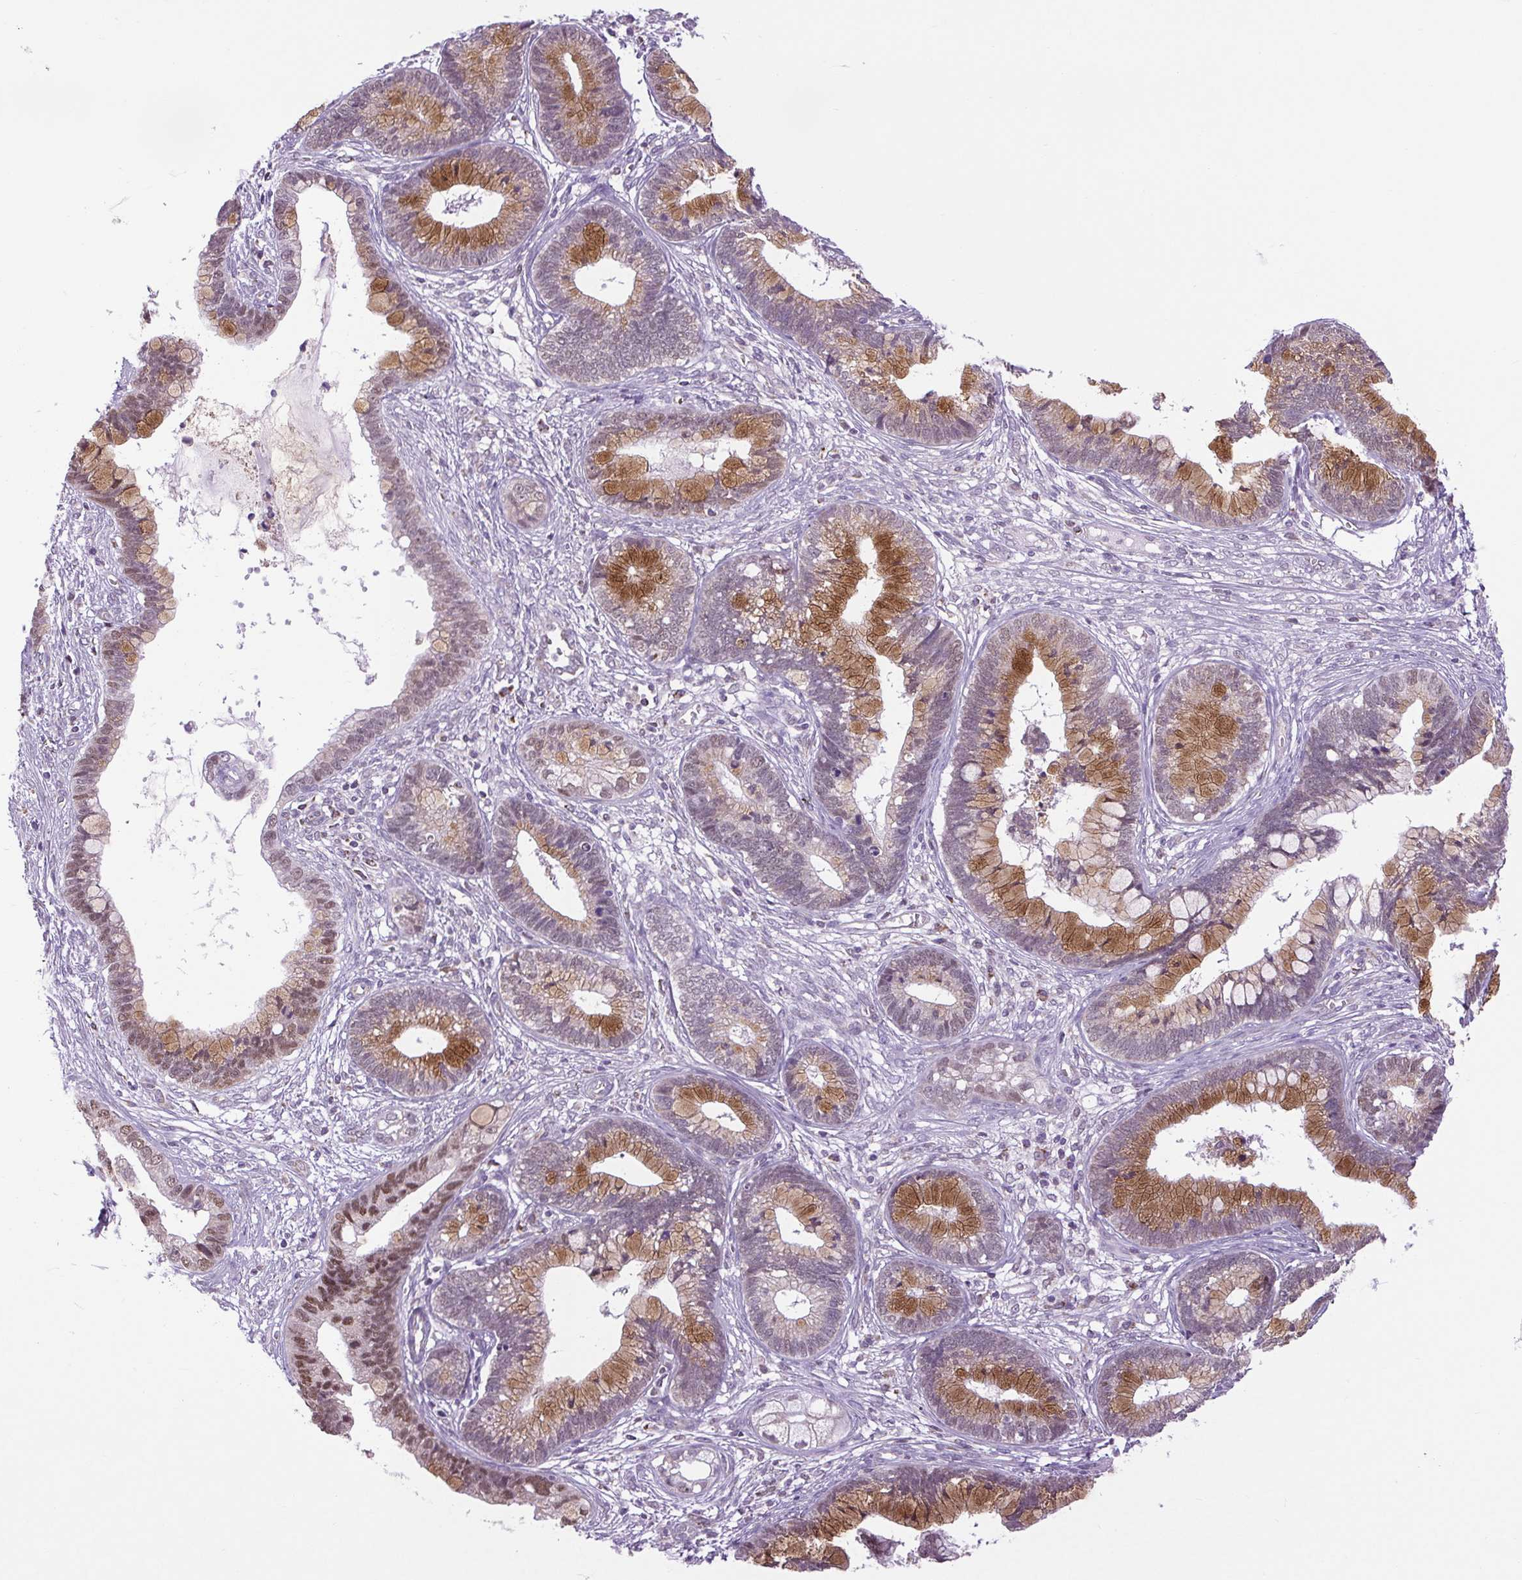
{"staining": {"intensity": "moderate", "quantity": ">75%", "location": "cytoplasmic/membranous,nuclear"}, "tissue": "cervical cancer", "cell_type": "Tumor cells", "image_type": "cancer", "snomed": [{"axis": "morphology", "description": "Adenocarcinoma, NOS"}, {"axis": "topography", "description": "Cervix"}], "caption": "Human adenocarcinoma (cervical) stained with a brown dye shows moderate cytoplasmic/membranous and nuclear positive positivity in about >75% of tumor cells.", "gene": "SCO2", "patient": {"sex": "female", "age": 44}}